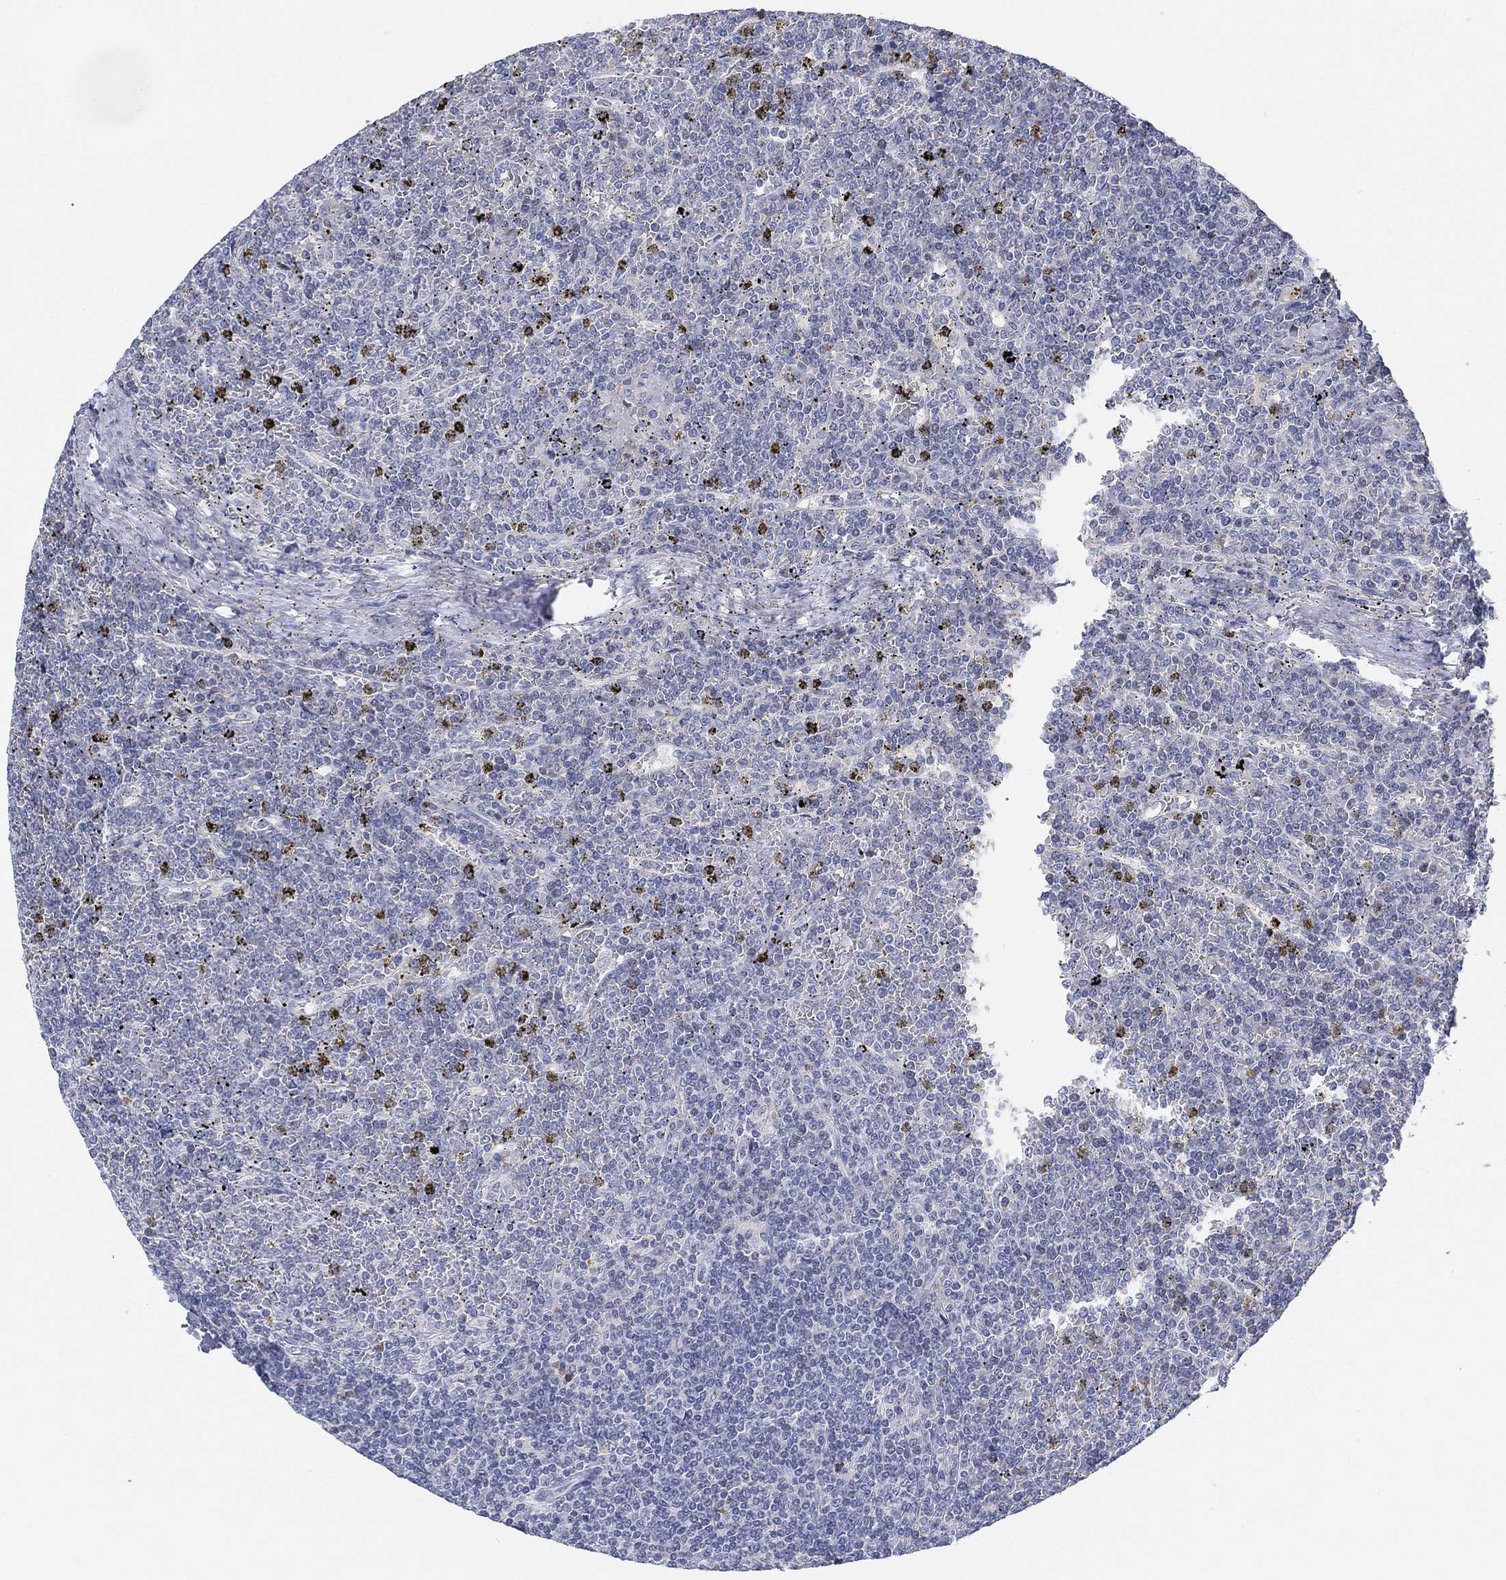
{"staining": {"intensity": "negative", "quantity": "none", "location": "none"}, "tissue": "lymphoma", "cell_type": "Tumor cells", "image_type": "cancer", "snomed": [{"axis": "morphology", "description": "Malignant lymphoma, non-Hodgkin's type, Low grade"}, {"axis": "topography", "description": "Spleen"}], "caption": "Immunohistochemistry (IHC) photomicrograph of neoplastic tissue: malignant lymphoma, non-Hodgkin's type (low-grade) stained with DAB (3,3'-diaminobenzidine) displays no significant protein staining in tumor cells.", "gene": "SNTG2", "patient": {"sex": "female", "age": 19}}